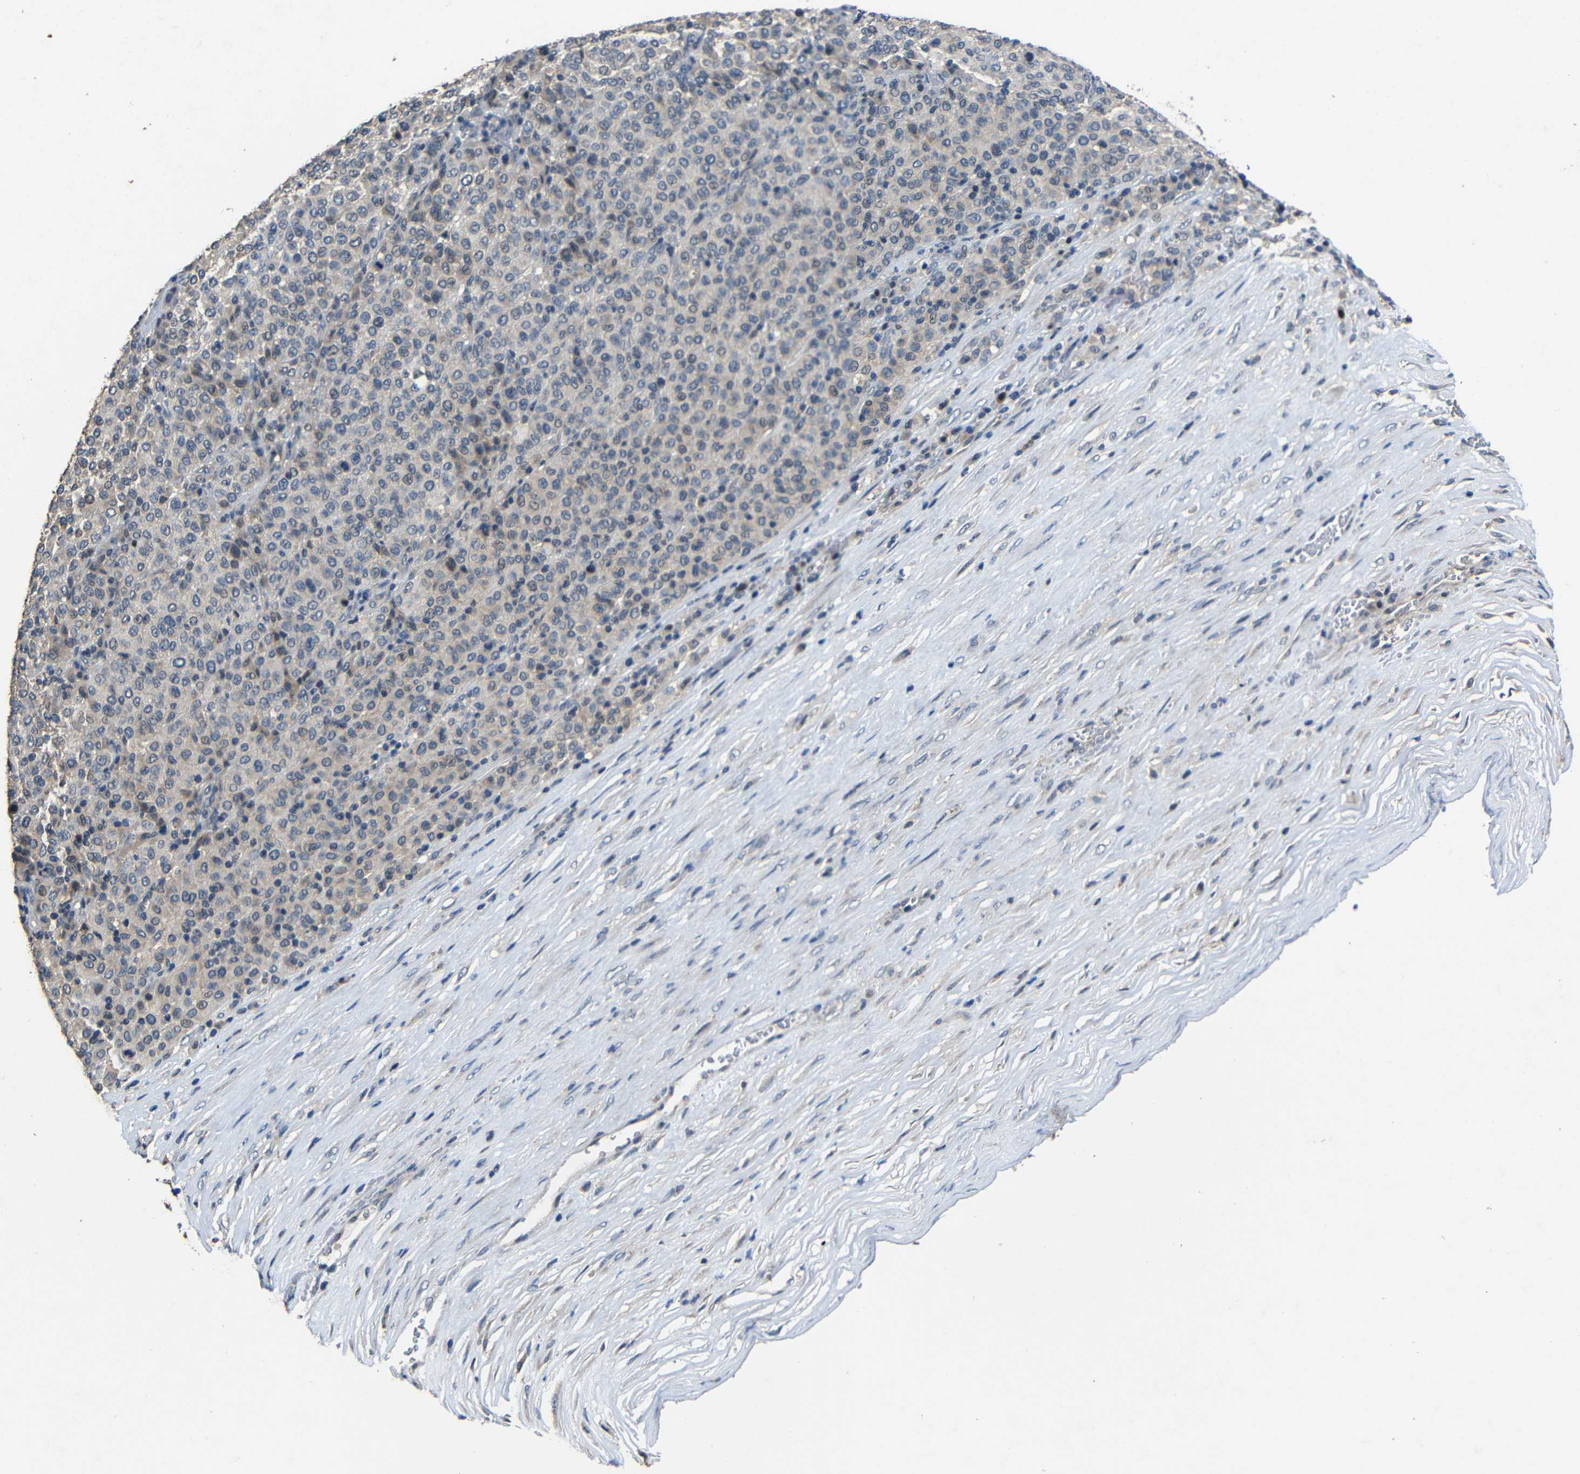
{"staining": {"intensity": "negative", "quantity": "none", "location": "none"}, "tissue": "melanoma", "cell_type": "Tumor cells", "image_type": "cancer", "snomed": [{"axis": "morphology", "description": "Malignant melanoma, Metastatic site"}, {"axis": "topography", "description": "Pancreas"}], "caption": "Immunohistochemistry micrograph of neoplastic tissue: human melanoma stained with DAB demonstrates no significant protein staining in tumor cells.", "gene": "C6orf89", "patient": {"sex": "female", "age": 30}}